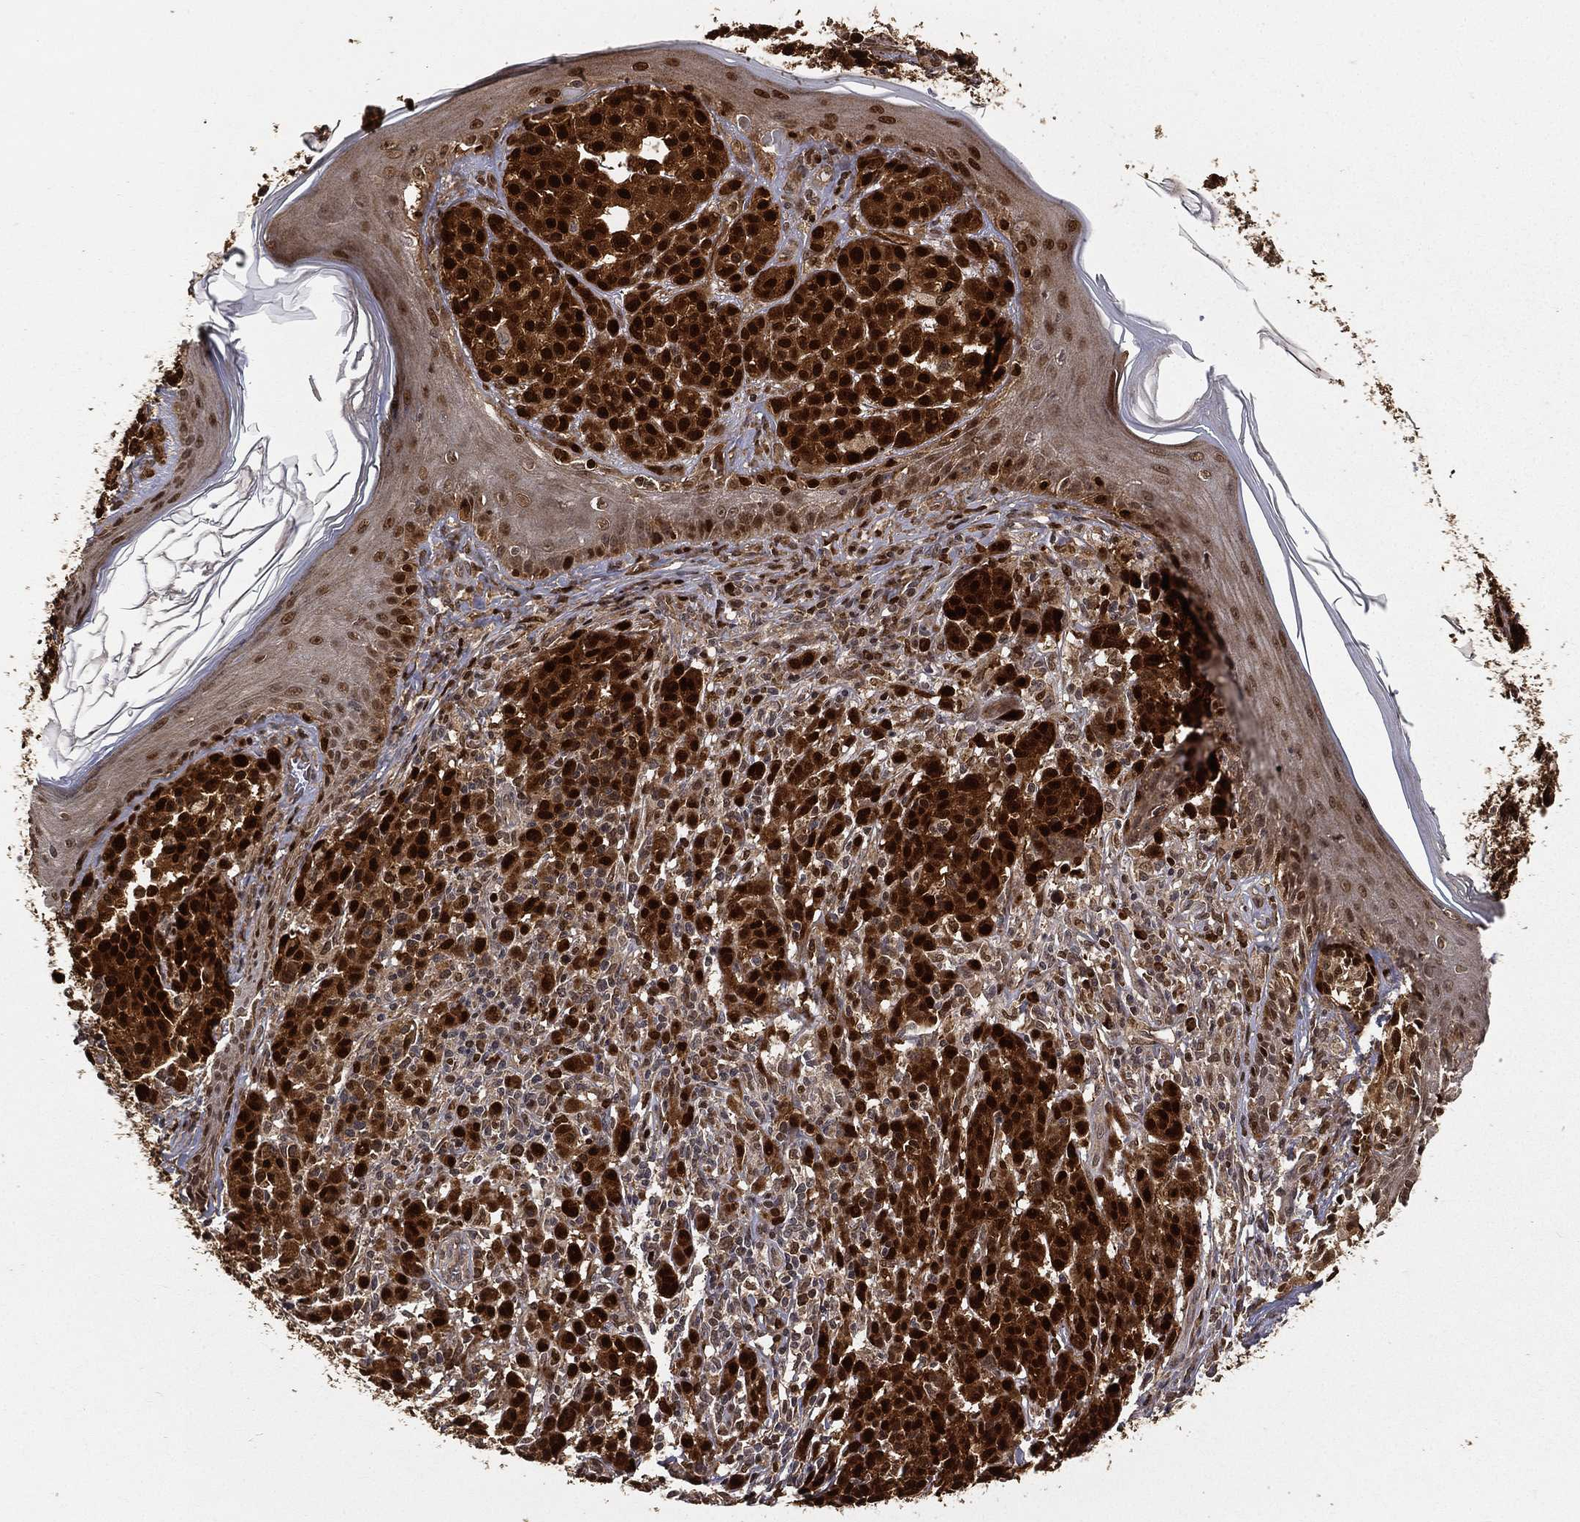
{"staining": {"intensity": "strong", "quantity": ">75%", "location": "cytoplasmic/membranous,nuclear"}, "tissue": "melanoma", "cell_type": "Tumor cells", "image_type": "cancer", "snomed": [{"axis": "morphology", "description": "Malignant melanoma, NOS"}, {"axis": "topography", "description": "Skin"}], "caption": "IHC photomicrograph of malignant melanoma stained for a protein (brown), which shows high levels of strong cytoplasmic/membranous and nuclear expression in about >75% of tumor cells.", "gene": "MAPK1", "patient": {"sex": "male", "age": 79}}